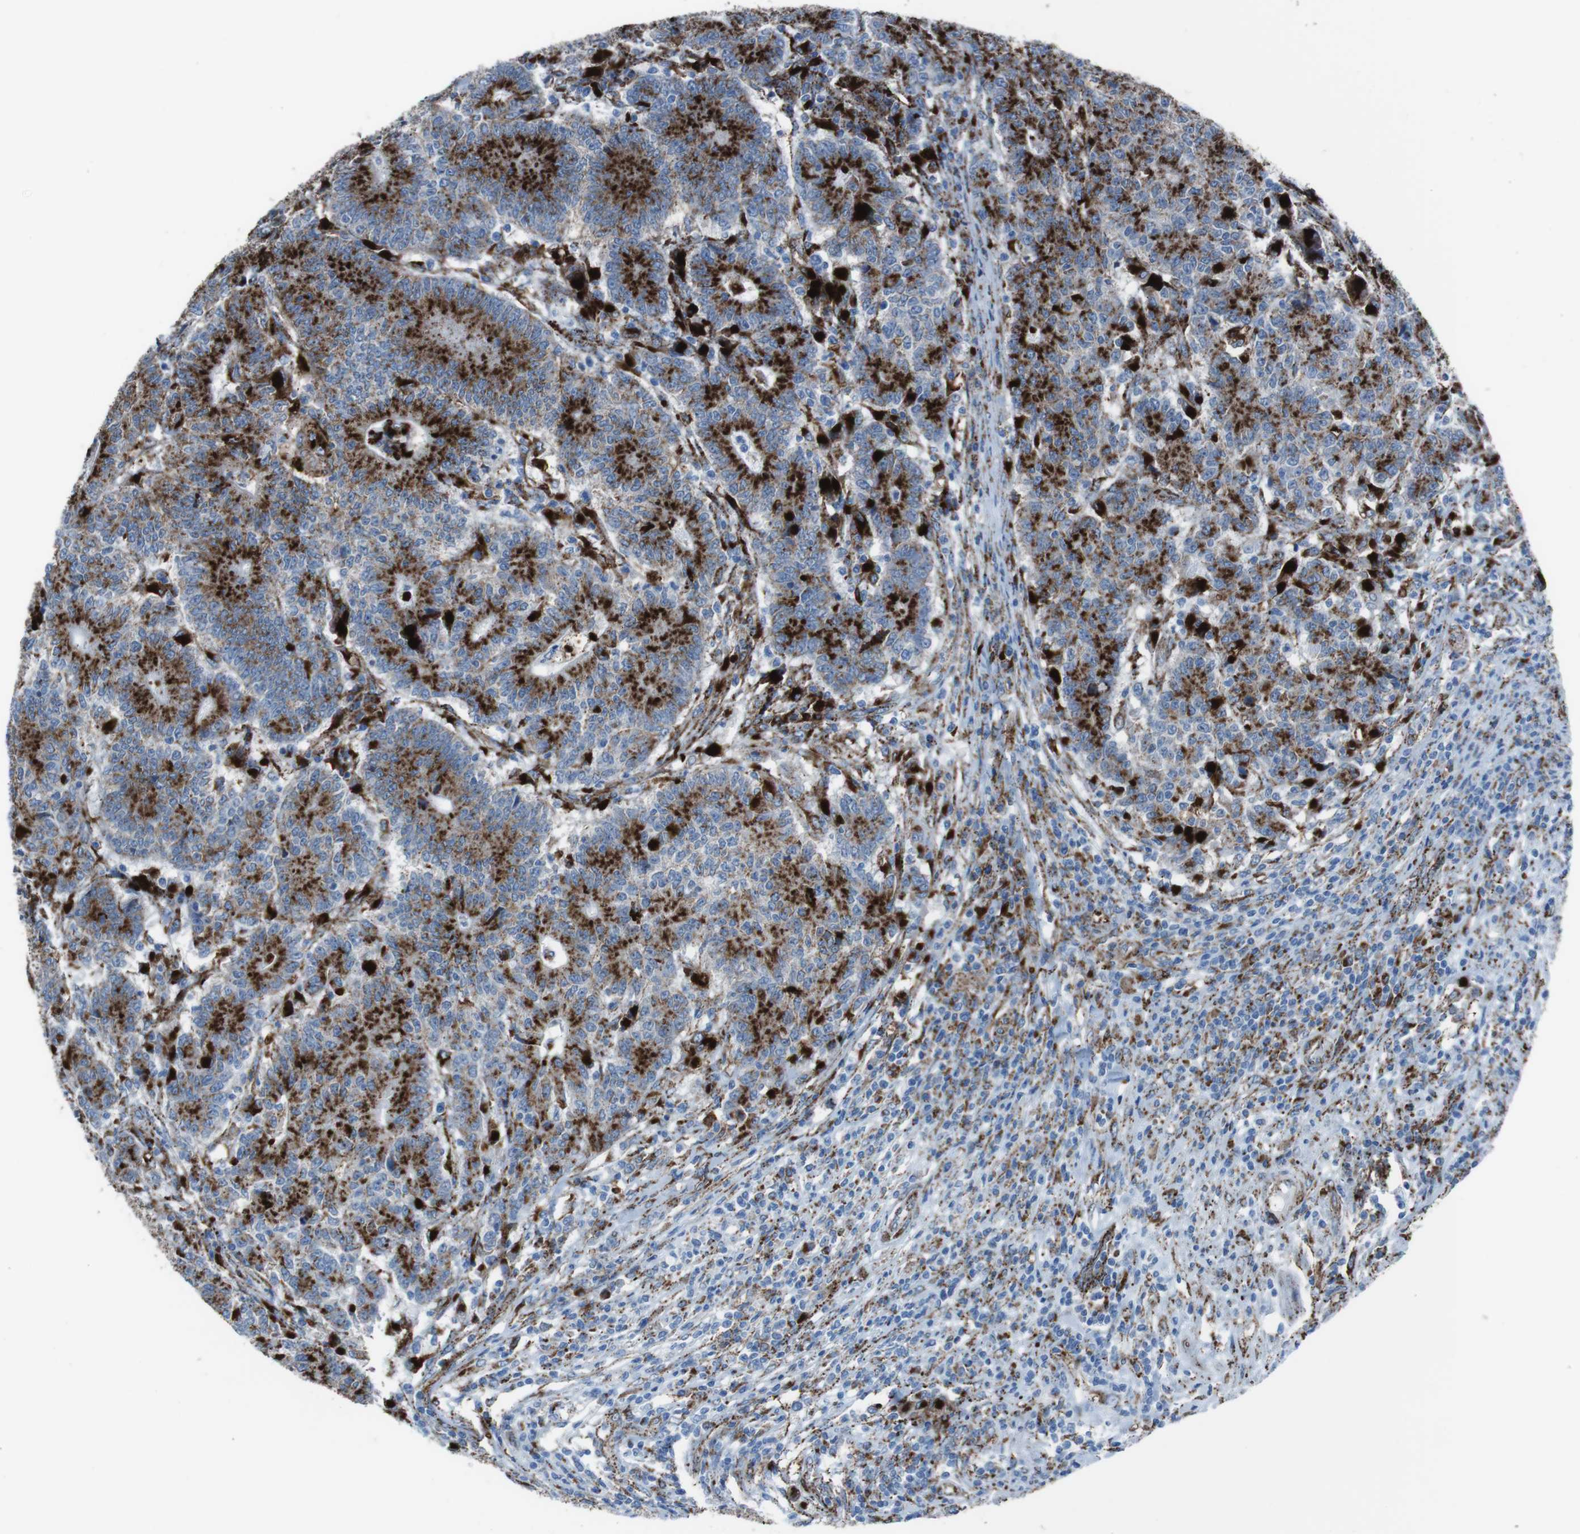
{"staining": {"intensity": "strong", "quantity": ">75%", "location": "cytoplasmic/membranous"}, "tissue": "colorectal cancer", "cell_type": "Tumor cells", "image_type": "cancer", "snomed": [{"axis": "morphology", "description": "Normal tissue, NOS"}, {"axis": "morphology", "description": "Adenocarcinoma, NOS"}, {"axis": "topography", "description": "Colon"}], "caption": "Approximately >75% of tumor cells in adenocarcinoma (colorectal) demonstrate strong cytoplasmic/membranous protein positivity as visualized by brown immunohistochemical staining.", "gene": "SCARB2", "patient": {"sex": "female", "age": 75}}